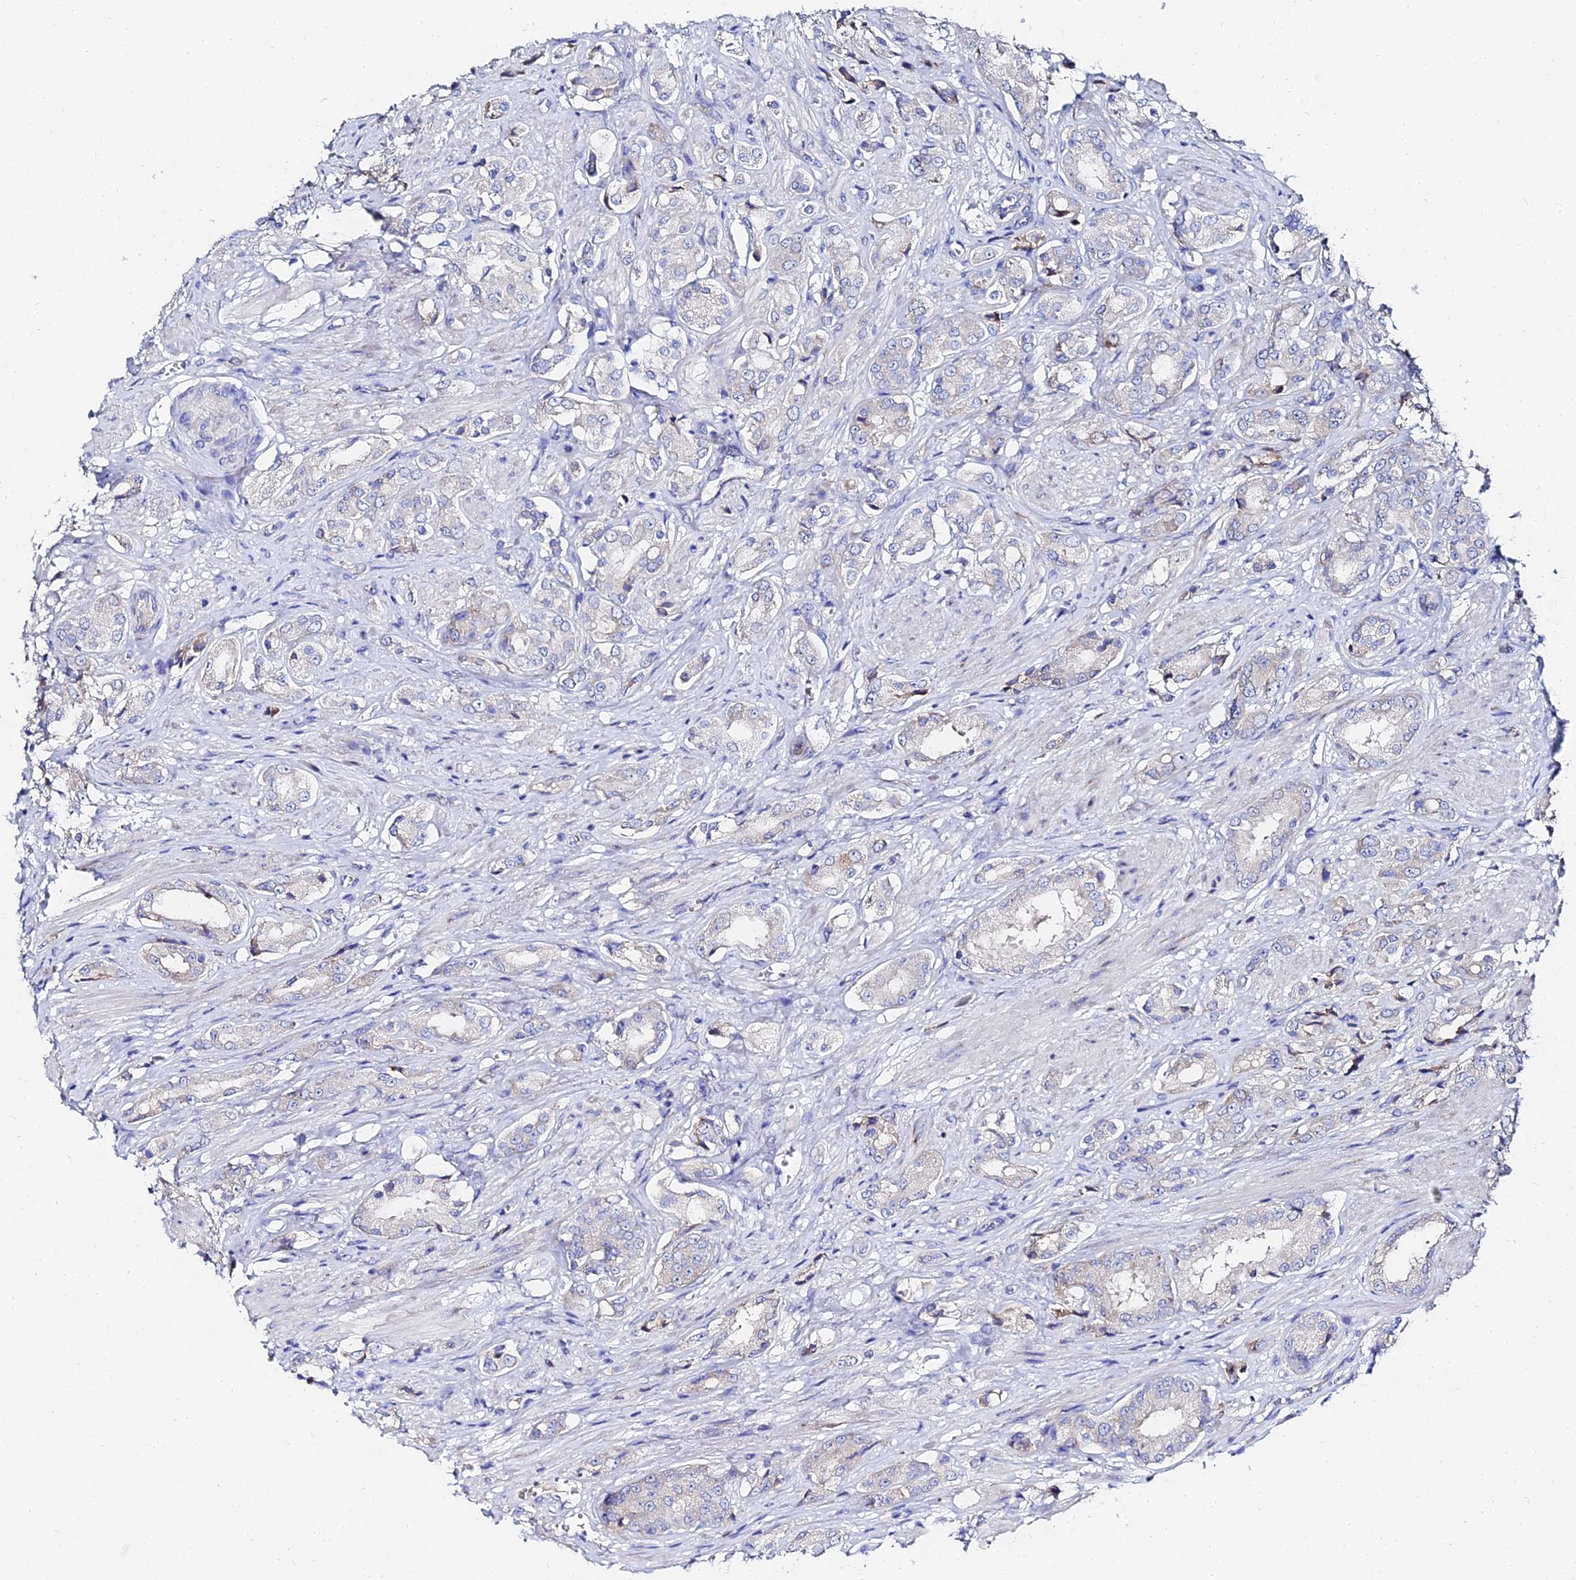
{"staining": {"intensity": "negative", "quantity": "none", "location": "none"}, "tissue": "prostate cancer", "cell_type": "Tumor cells", "image_type": "cancer", "snomed": [{"axis": "morphology", "description": "Adenocarcinoma, High grade"}, {"axis": "topography", "description": "Prostate and seminal vesicle, NOS"}], "caption": "There is no significant staining in tumor cells of adenocarcinoma (high-grade) (prostate). (Stains: DAB (3,3'-diaminobenzidine) immunohistochemistry (IHC) with hematoxylin counter stain, Microscopy: brightfield microscopy at high magnification).", "gene": "PTTG1", "patient": {"sex": "male", "age": 64}}